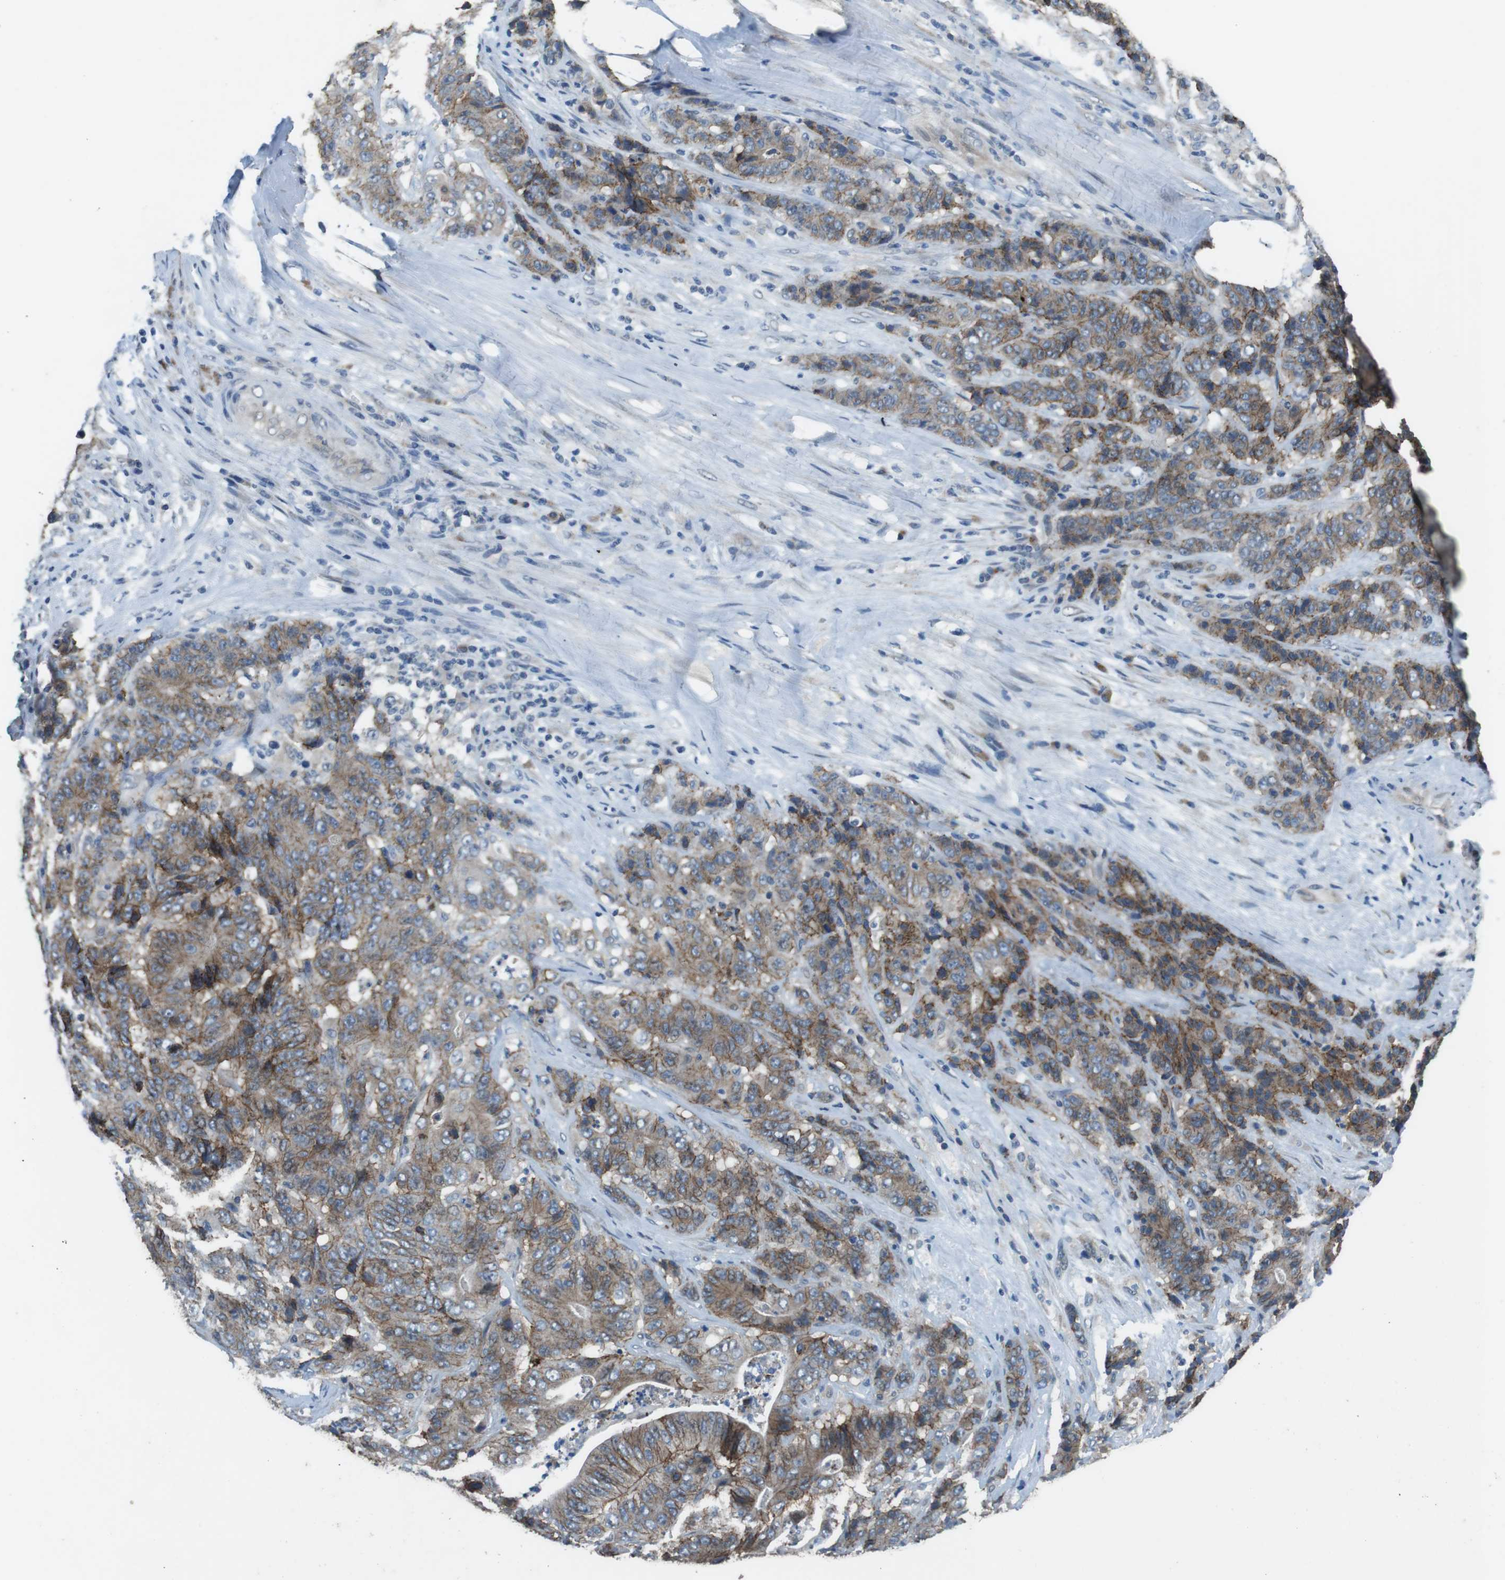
{"staining": {"intensity": "moderate", "quantity": ">75%", "location": "cytoplasmic/membranous"}, "tissue": "stomach cancer", "cell_type": "Tumor cells", "image_type": "cancer", "snomed": [{"axis": "morphology", "description": "Adenocarcinoma, NOS"}, {"axis": "topography", "description": "Stomach"}], "caption": "Stomach adenocarcinoma stained with a brown dye displays moderate cytoplasmic/membranous positive staining in about >75% of tumor cells.", "gene": "CLDN7", "patient": {"sex": "female", "age": 73}}